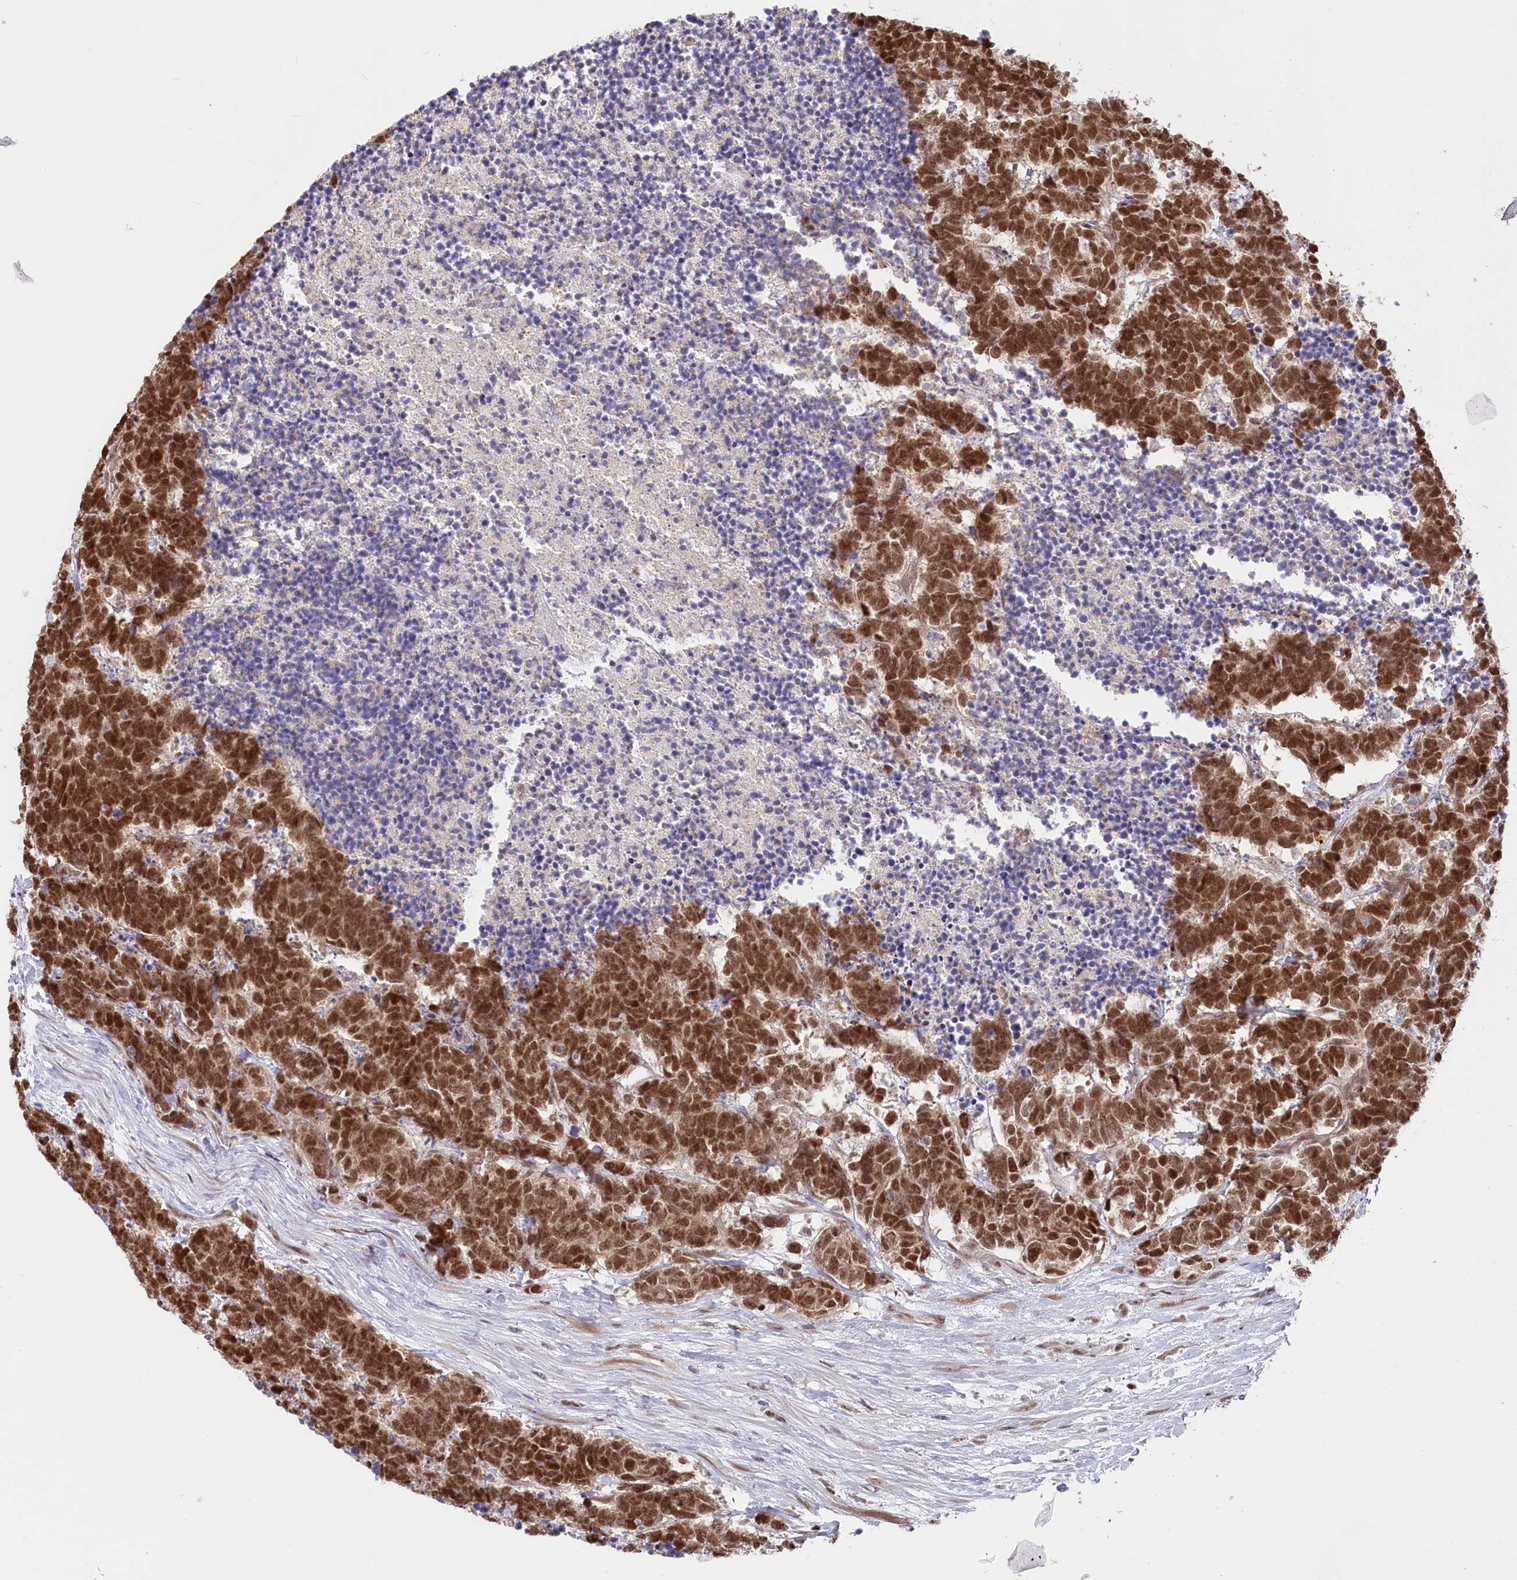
{"staining": {"intensity": "moderate", "quantity": ">75%", "location": "nuclear"}, "tissue": "carcinoid", "cell_type": "Tumor cells", "image_type": "cancer", "snomed": [{"axis": "morphology", "description": "Carcinoma, NOS"}, {"axis": "morphology", "description": "Carcinoid, malignant, NOS"}, {"axis": "topography", "description": "Urinary bladder"}], "caption": "Immunohistochemistry (IHC) staining of carcinoid, which demonstrates medium levels of moderate nuclear staining in approximately >75% of tumor cells indicating moderate nuclear protein expression. The staining was performed using DAB (brown) for protein detection and nuclei were counterstained in hematoxylin (blue).", "gene": "CGGBP1", "patient": {"sex": "male", "age": 57}}